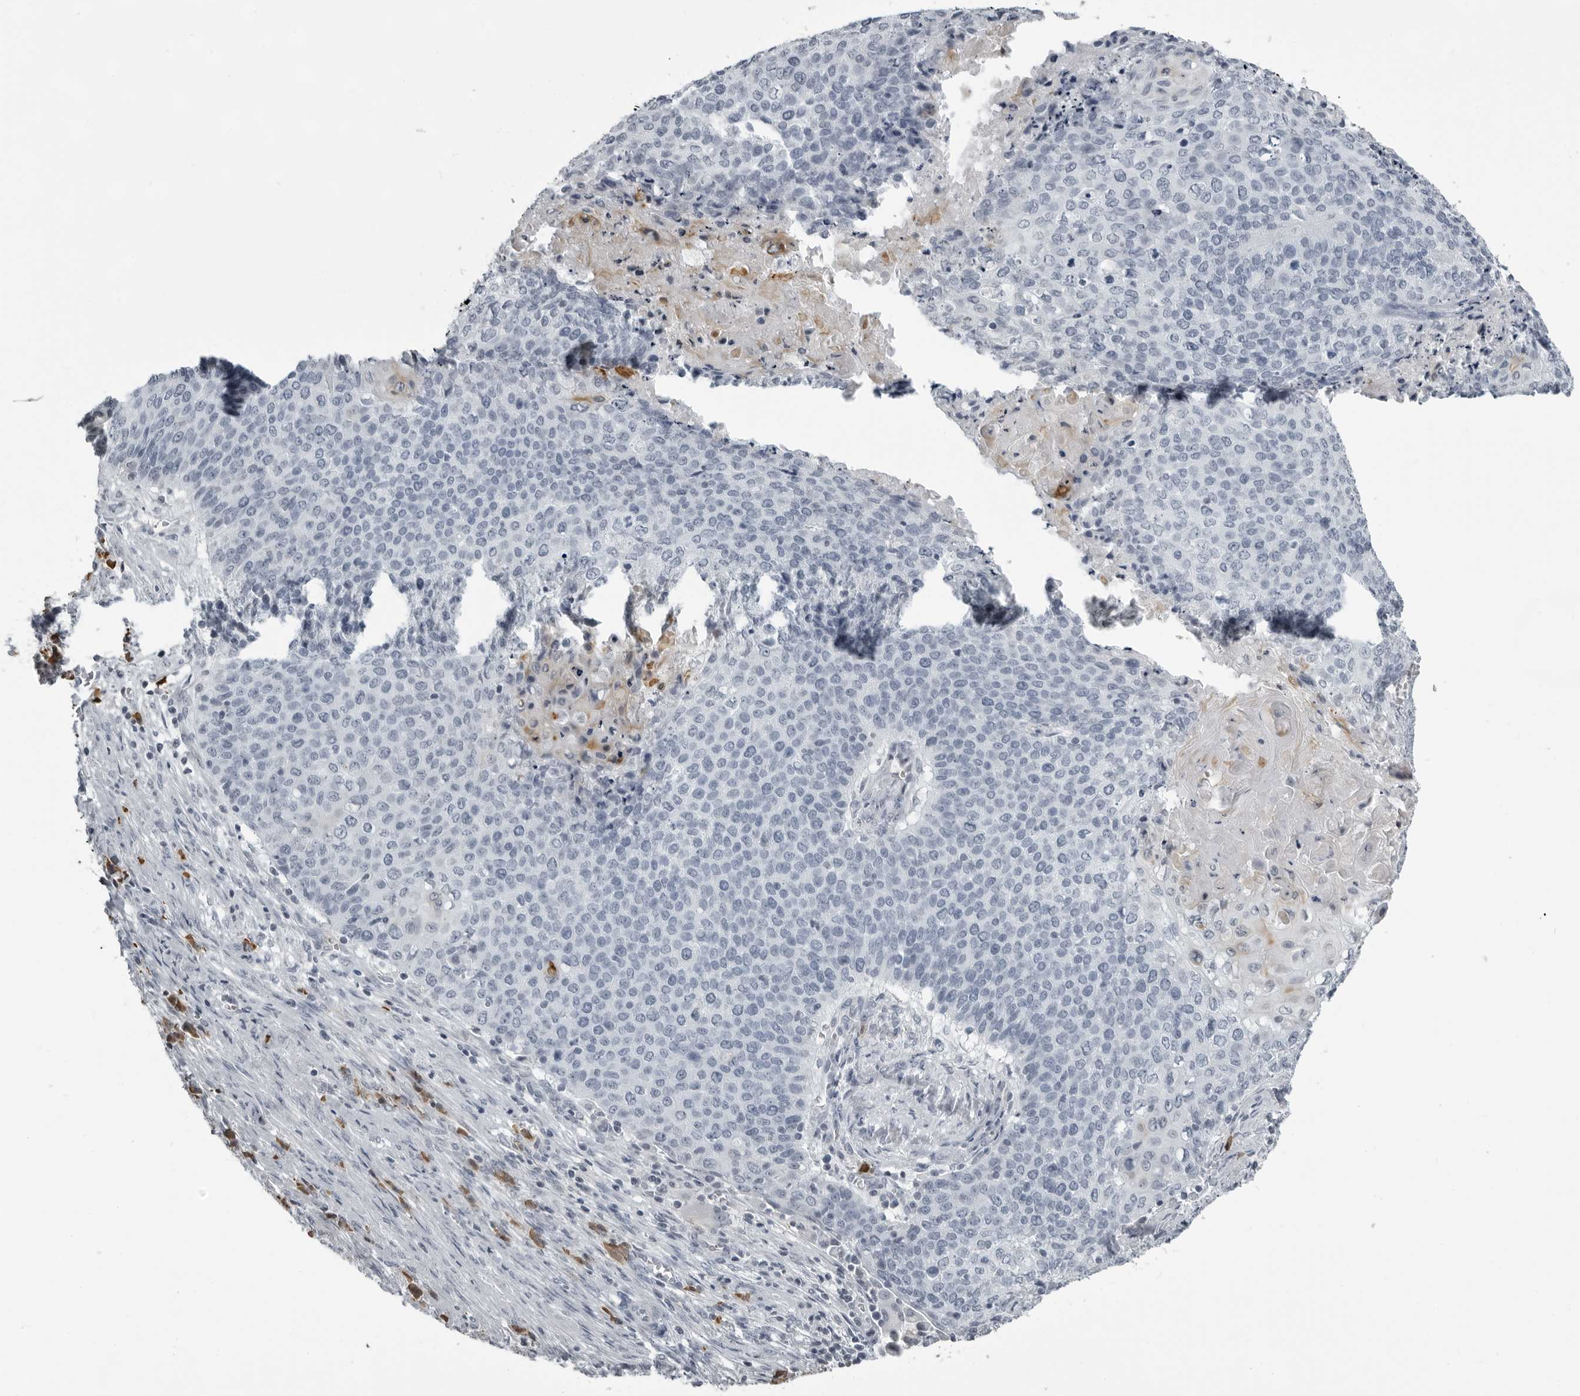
{"staining": {"intensity": "negative", "quantity": "none", "location": "none"}, "tissue": "cervical cancer", "cell_type": "Tumor cells", "image_type": "cancer", "snomed": [{"axis": "morphology", "description": "Squamous cell carcinoma, NOS"}, {"axis": "topography", "description": "Cervix"}], "caption": "IHC photomicrograph of squamous cell carcinoma (cervical) stained for a protein (brown), which displays no staining in tumor cells. The staining was performed using DAB to visualize the protein expression in brown, while the nuclei were stained in blue with hematoxylin (Magnification: 20x).", "gene": "RTCA", "patient": {"sex": "female", "age": 39}}